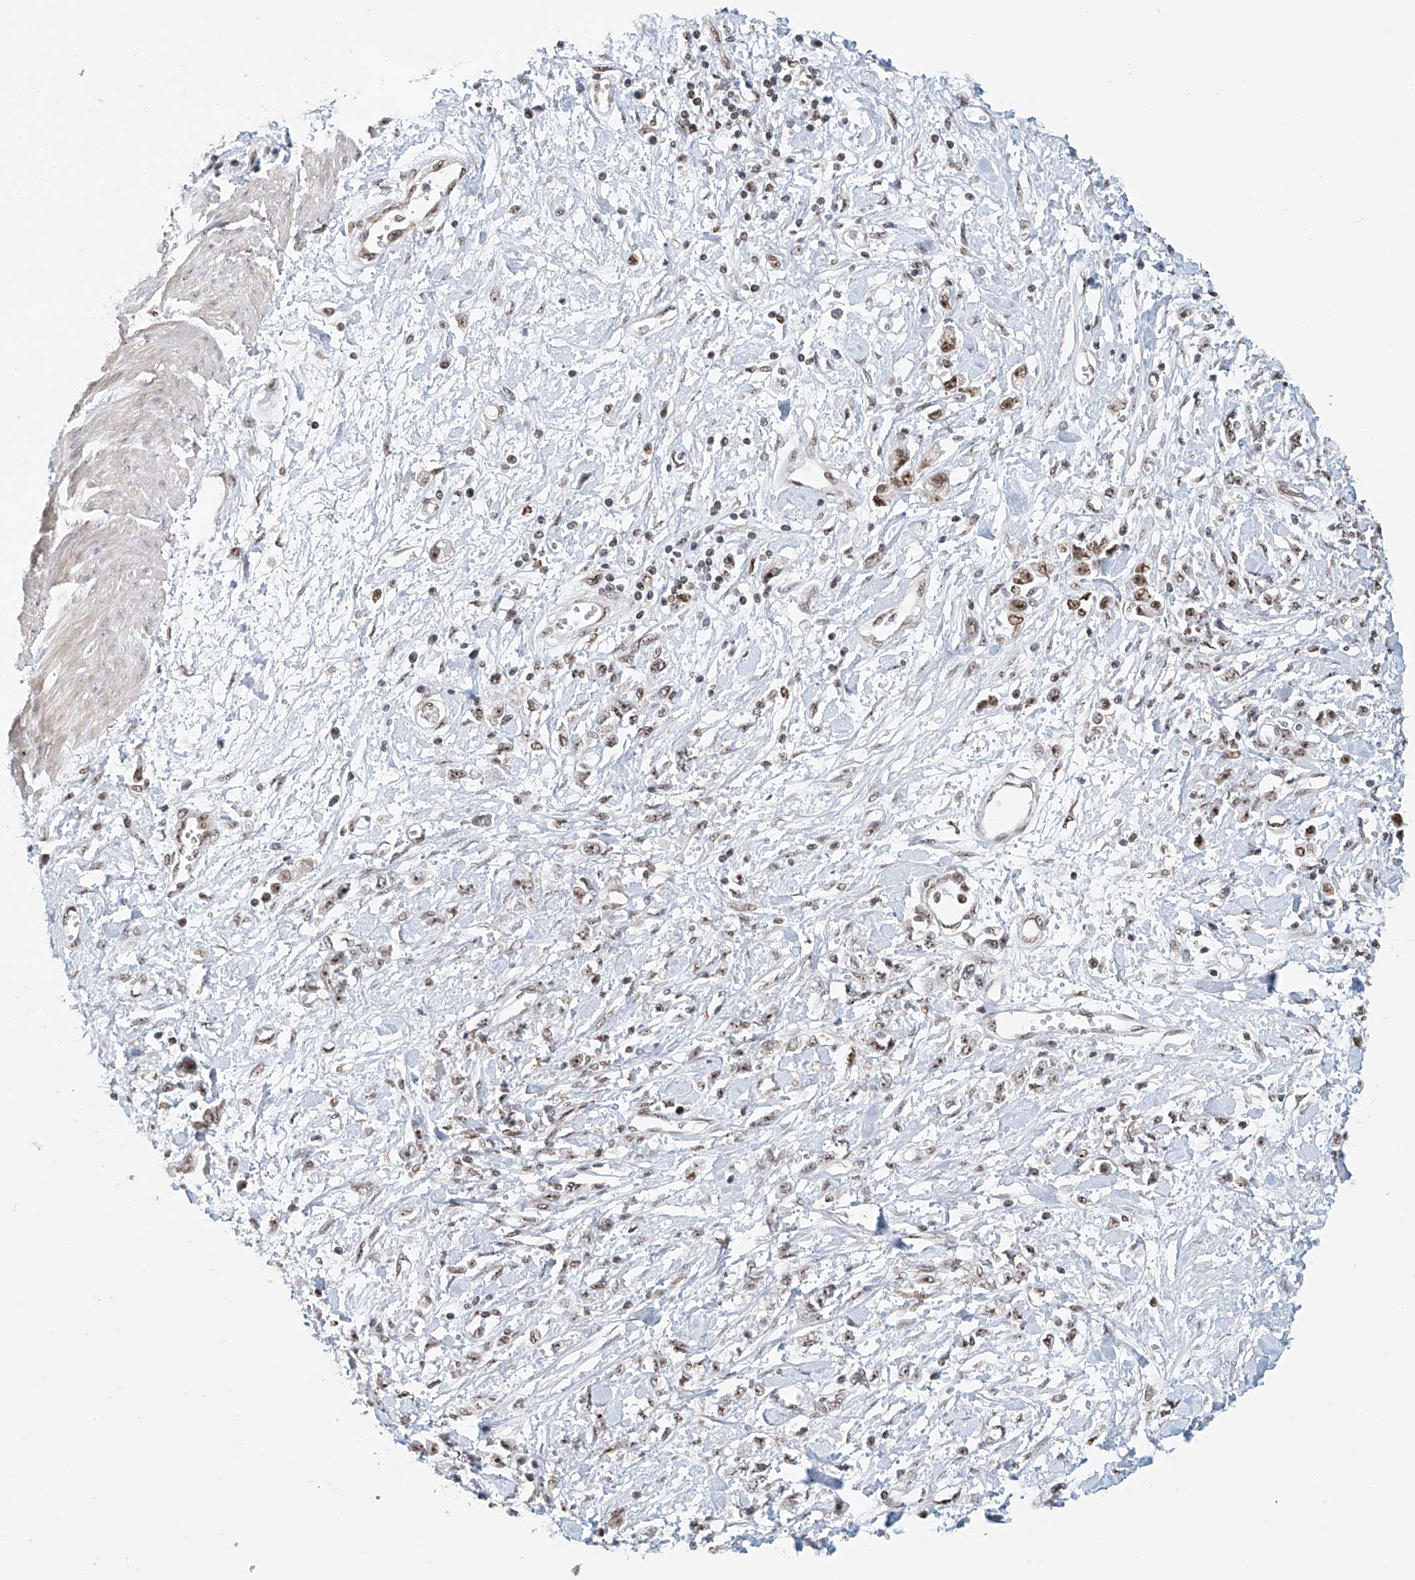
{"staining": {"intensity": "moderate", "quantity": ">75%", "location": "nuclear"}, "tissue": "stomach cancer", "cell_type": "Tumor cells", "image_type": "cancer", "snomed": [{"axis": "morphology", "description": "Adenocarcinoma, NOS"}, {"axis": "topography", "description": "Stomach"}], "caption": "Moderate nuclear protein positivity is seen in approximately >75% of tumor cells in stomach cancer. (IHC, brightfield microscopy, high magnification).", "gene": "PRUNE2", "patient": {"sex": "female", "age": 76}}